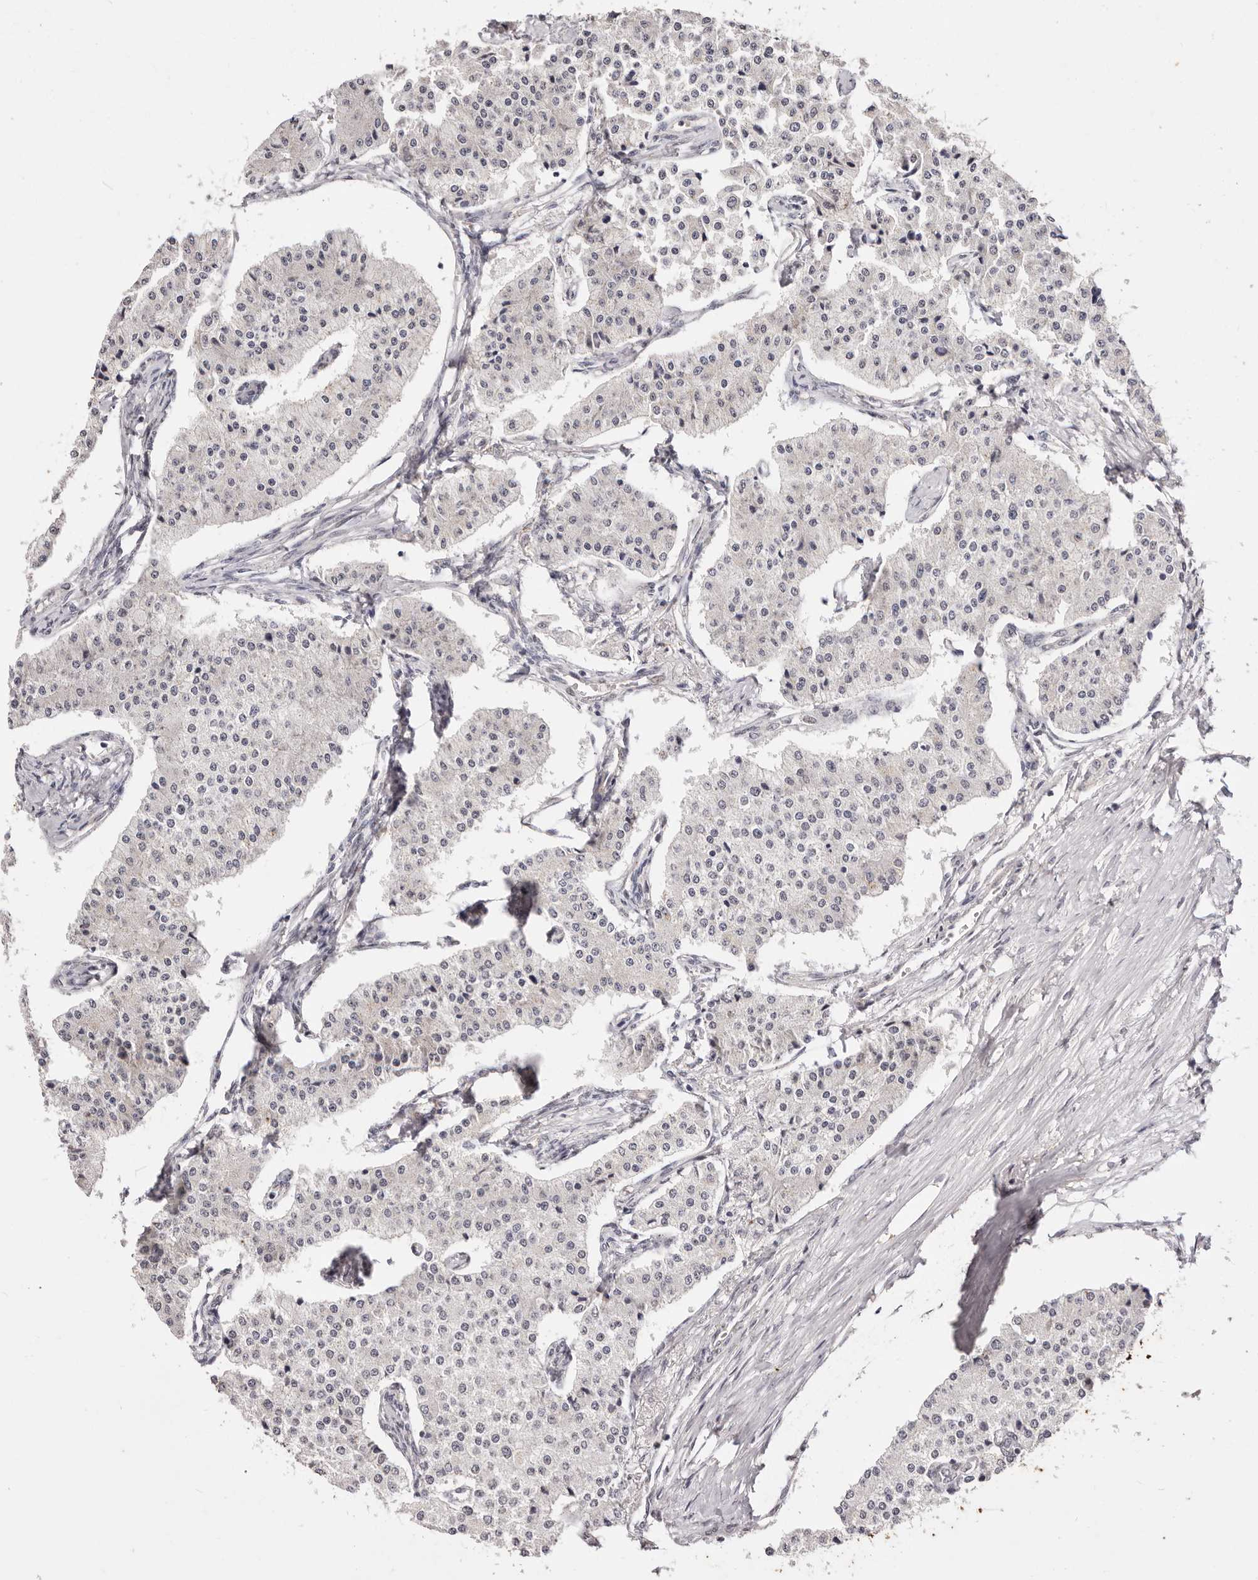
{"staining": {"intensity": "negative", "quantity": "none", "location": "none"}, "tissue": "carcinoid", "cell_type": "Tumor cells", "image_type": "cancer", "snomed": [{"axis": "morphology", "description": "Carcinoid, malignant, NOS"}, {"axis": "topography", "description": "Colon"}], "caption": "An immunohistochemistry micrograph of carcinoid is shown. There is no staining in tumor cells of carcinoid.", "gene": "RPS6KA5", "patient": {"sex": "female", "age": 52}}